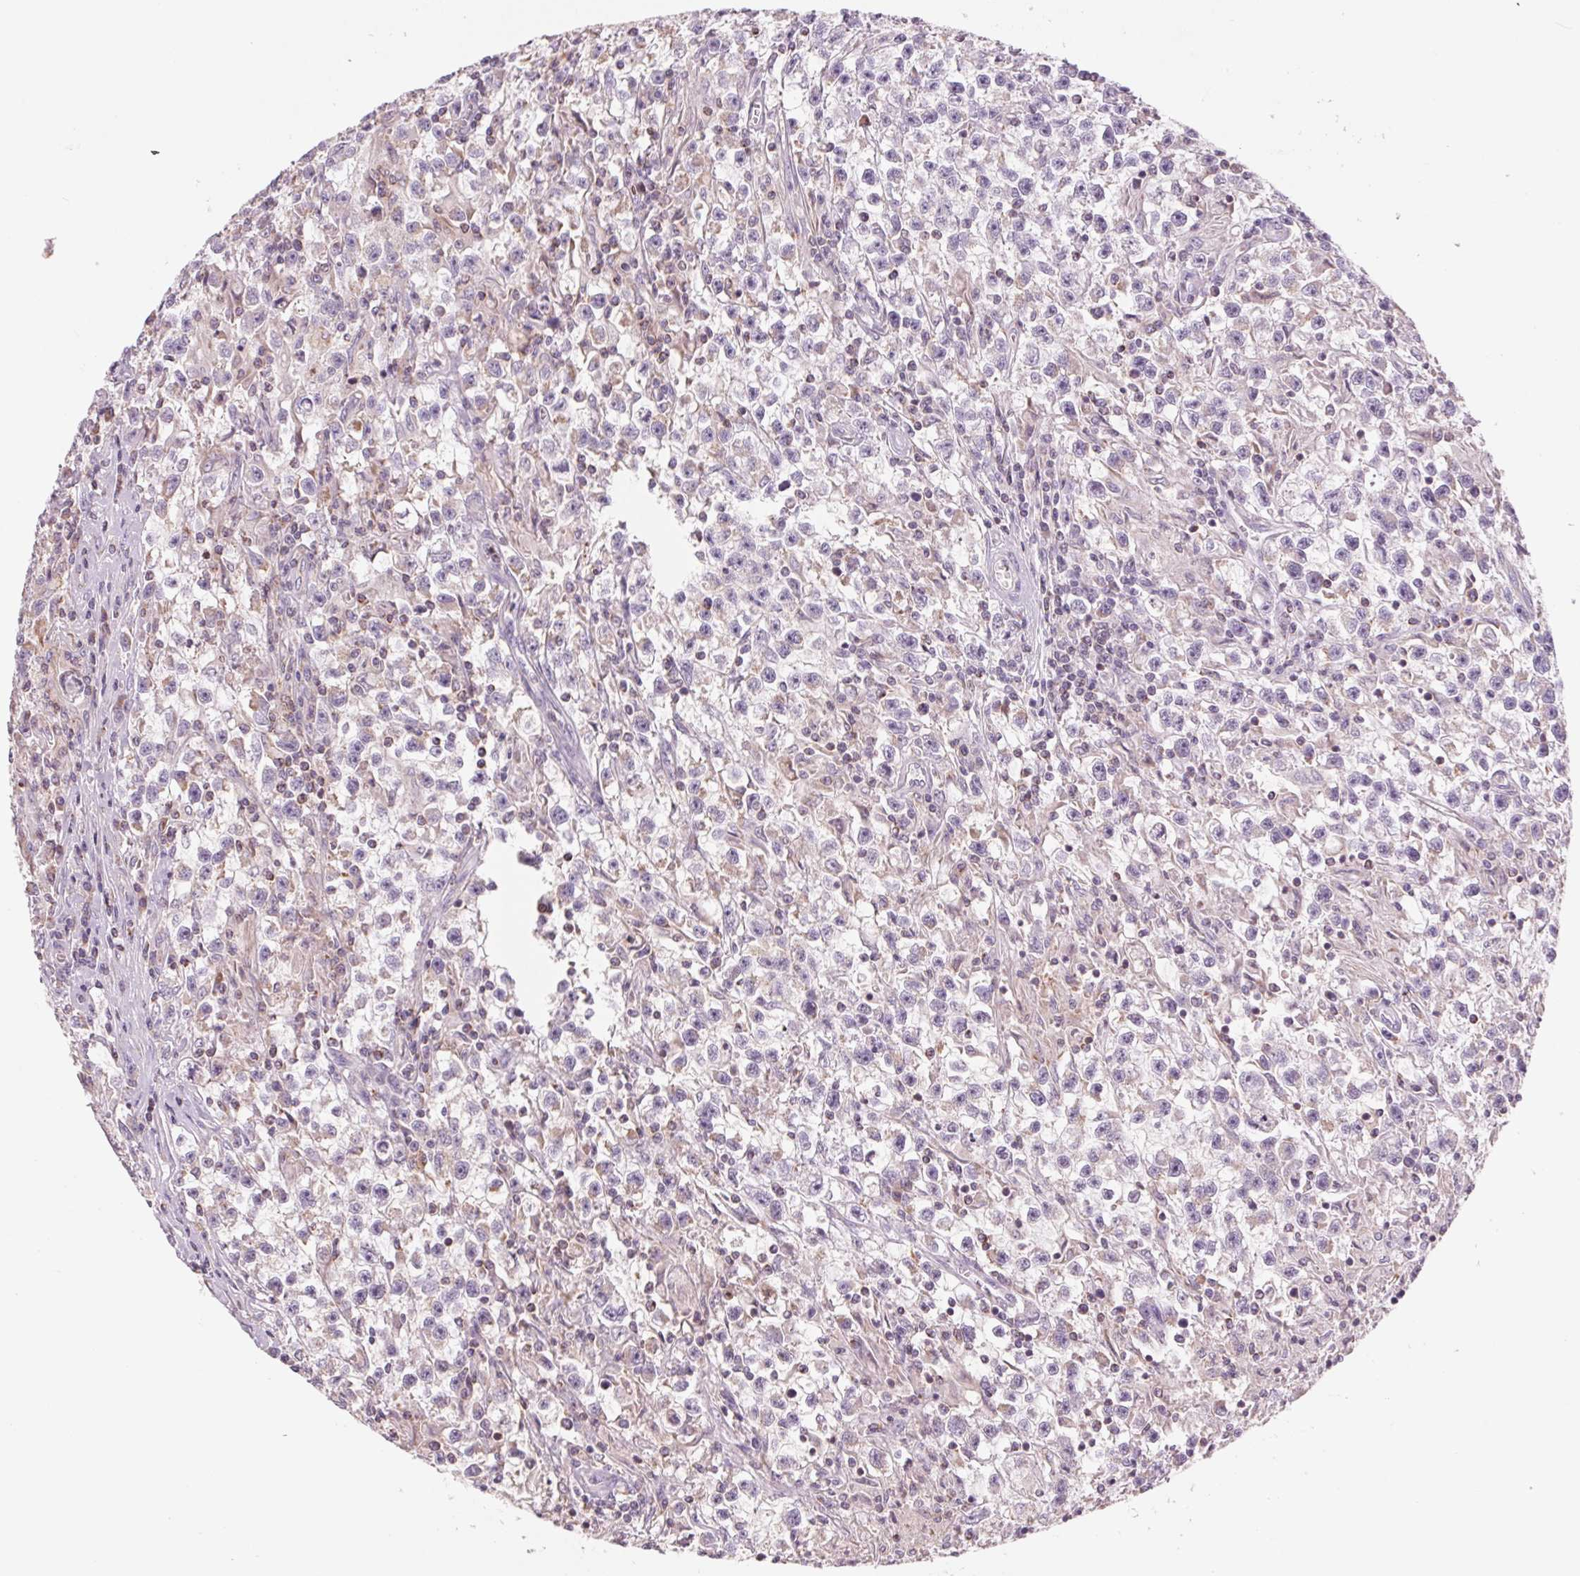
{"staining": {"intensity": "negative", "quantity": "none", "location": "none"}, "tissue": "testis cancer", "cell_type": "Tumor cells", "image_type": "cancer", "snomed": [{"axis": "morphology", "description": "Seminoma, NOS"}, {"axis": "topography", "description": "Testis"}], "caption": "Tumor cells show no significant positivity in testis cancer.", "gene": "COX6A1", "patient": {"sex": "male", "age": 31}}